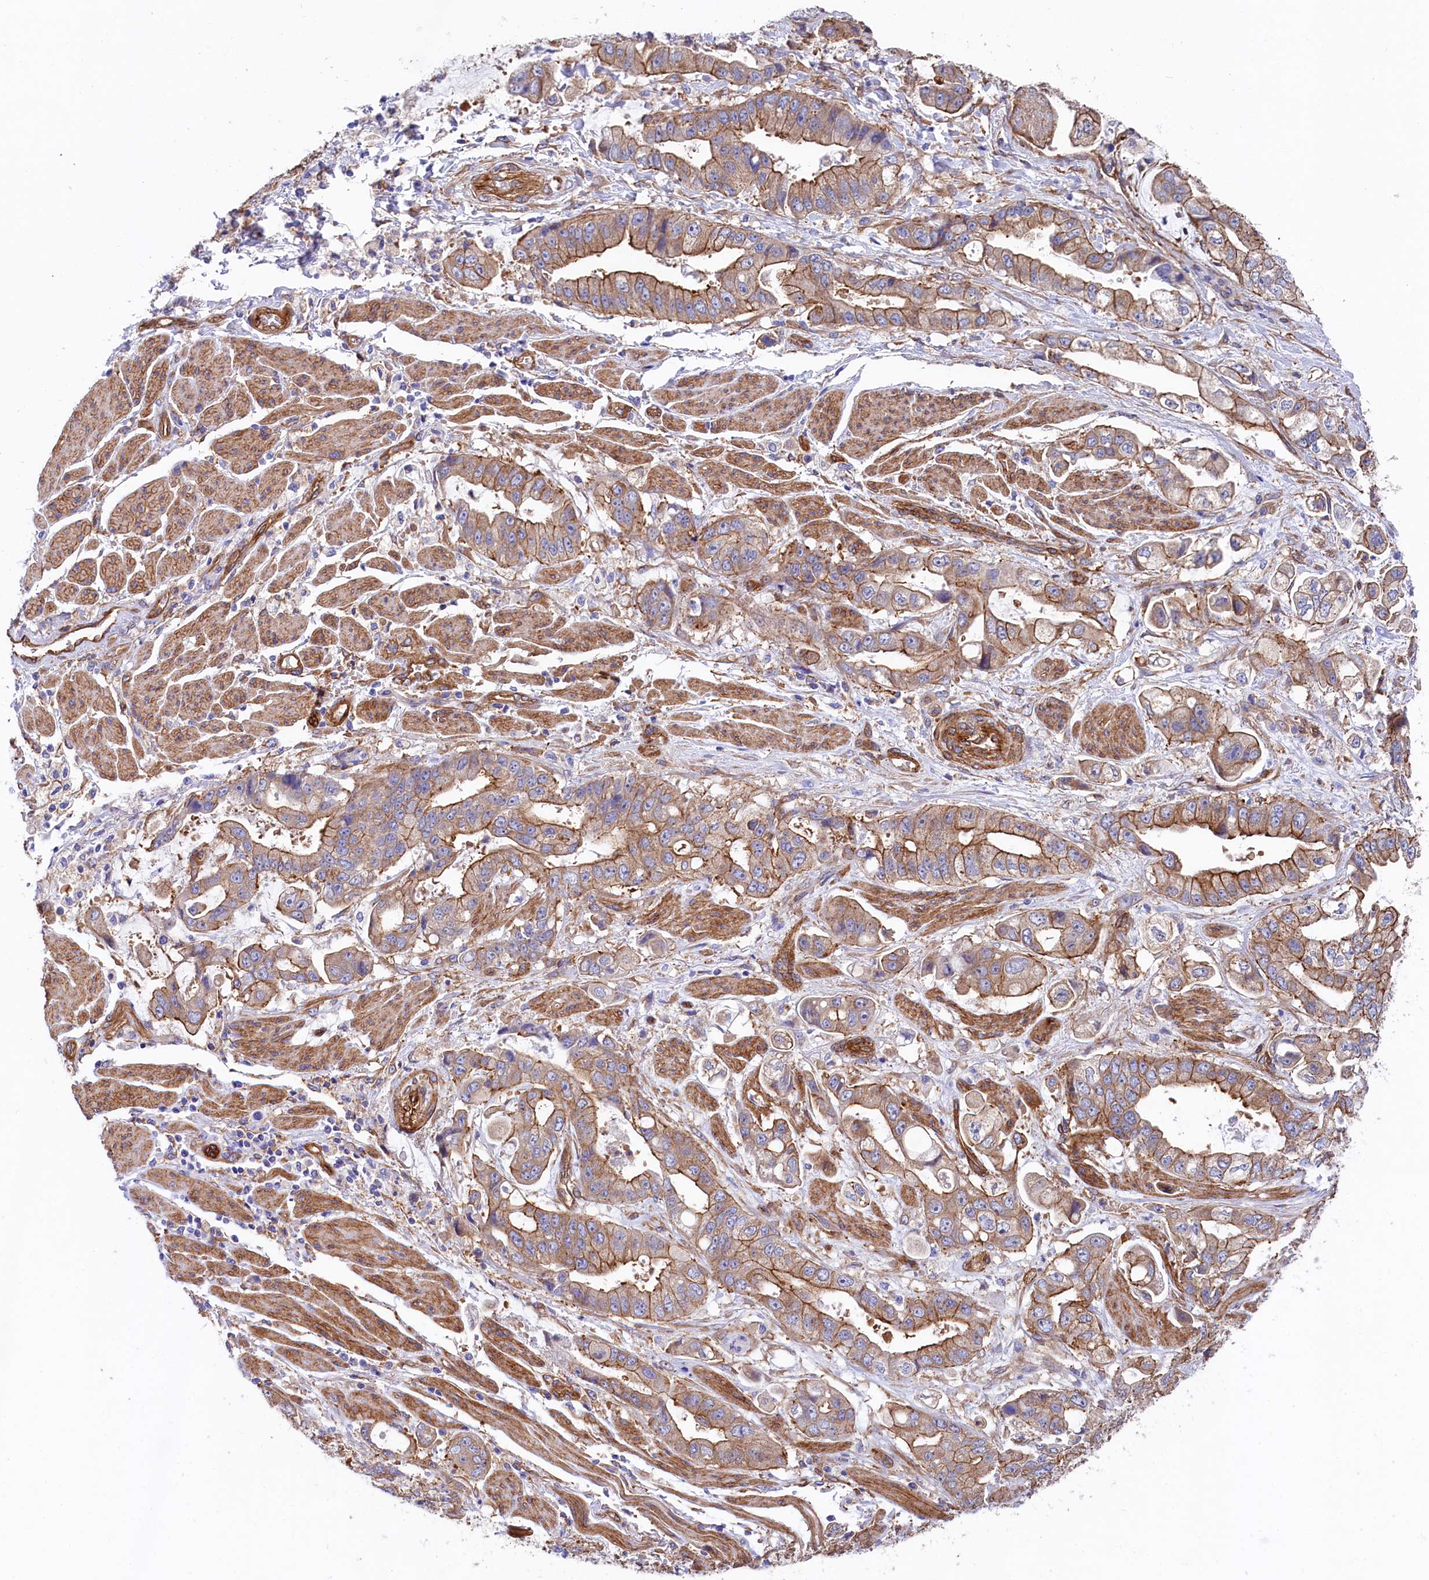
{"staining": {"intensity": "strong", "quantity": ">75%", "location": "cytoplasmic/membranous"}, "tissue": "stomach cancer", "cell_type": "Tumor cells", "image_type": "cancer", "snomed": [{"axis": "morphology", "description": "Adenocarcinoma, NOS"}, {"axis": "topography", "description": "Stomach"}], "caption": "This is a micrograph of immunohistochemistry staining of stomach cancer, which shows strong expression in the cytoplasmic/membranous of tumor cells.", "gene": "TNKS1BP1", "patient": {"sex": "male", "age": 62}}